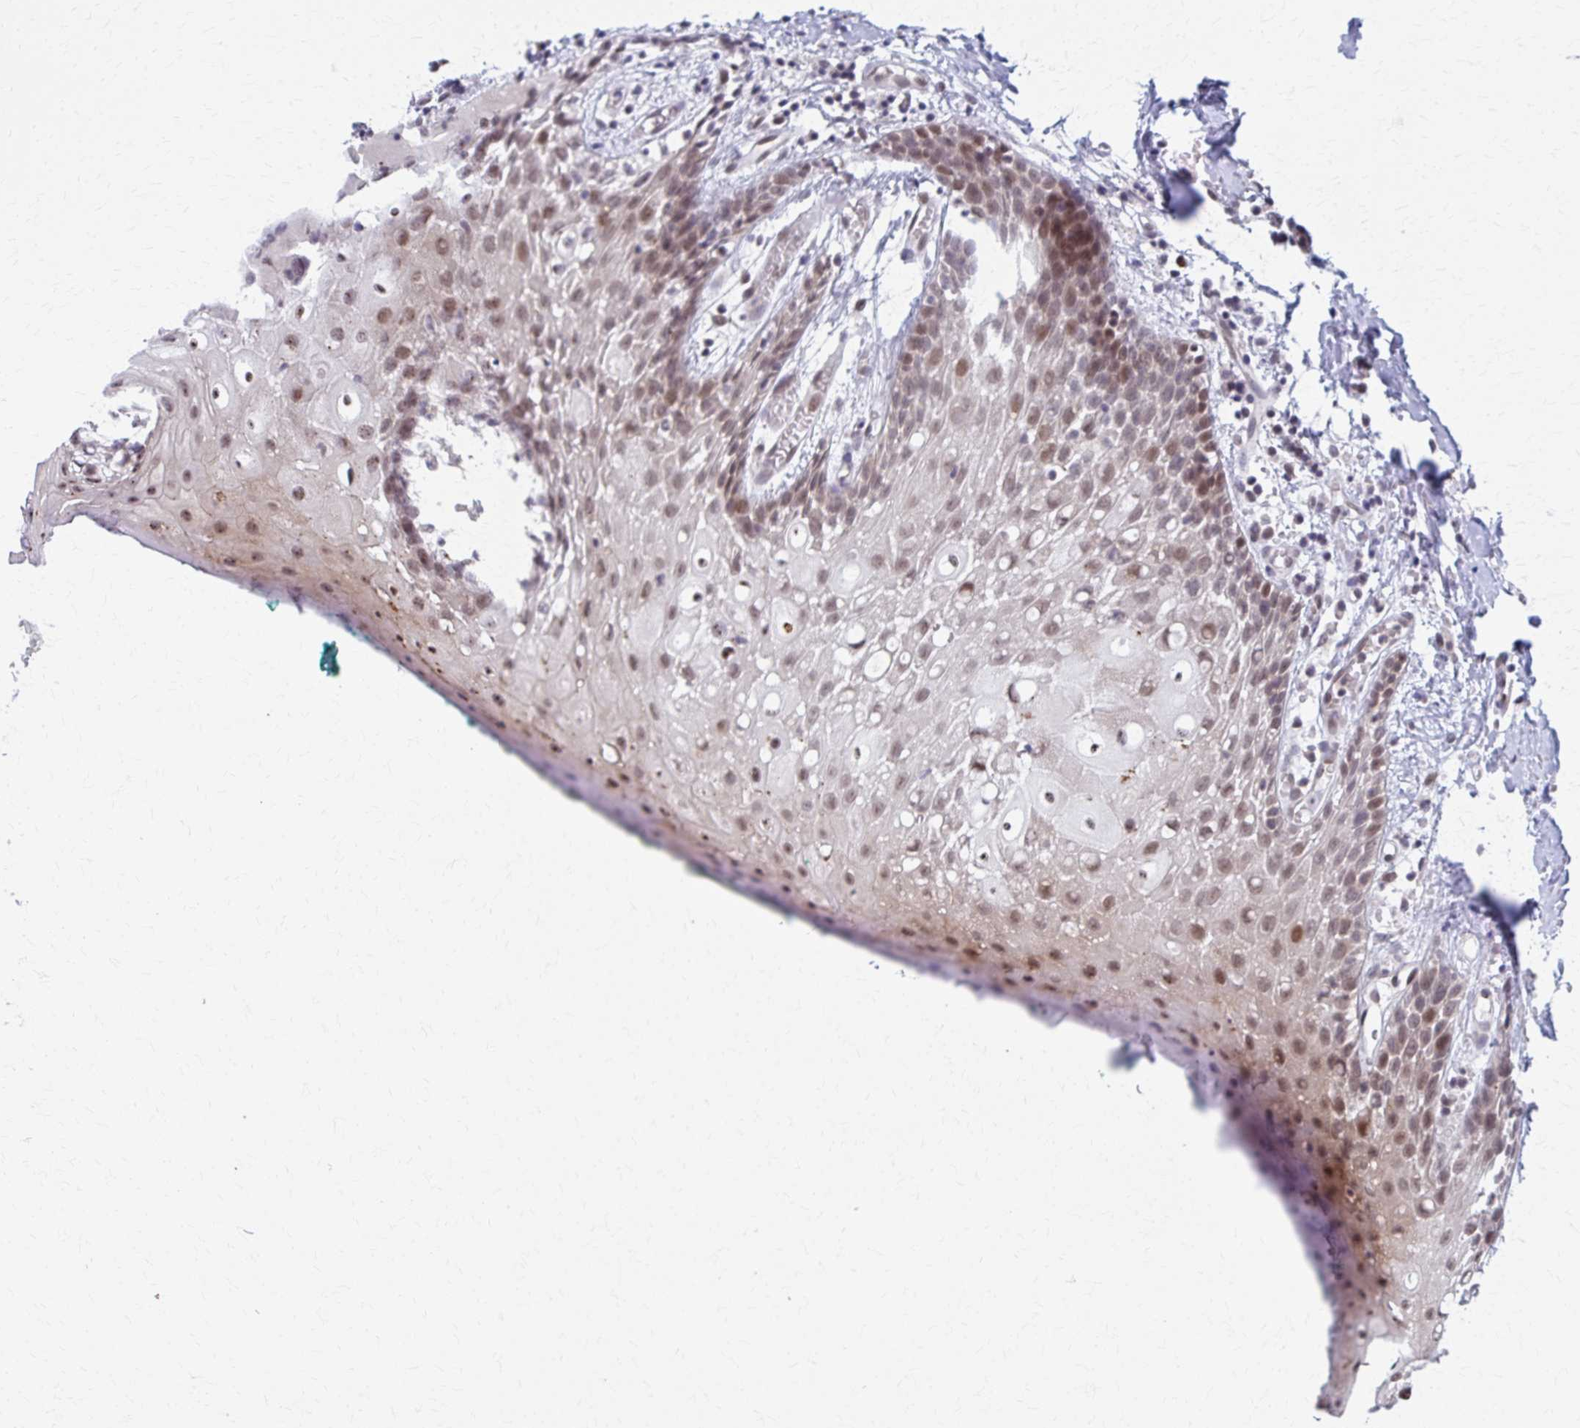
{"staining": {"intensity": "moderate", "quantity": "25%-75%", "location": "nuclear"}, "tissue": "oral mucosa", "cell_type": "Squamous epithelial cells", "image_type": "normal", "snomed": [{"axis": "morphology", "description": "Normal tissue, NOS"}, {"axis": "topography", "description": "Oral tissue"}, {"axis": "topography", "description": "Tounge, NOS"}], "caption": "Immunohistochemical staining of normal oral mucosa exhibits 25%-75% levels of moderate nuclear protein staining in about 25%-75% of squamous epithelial cells. (IHC, brightfield microscopy, high magnification).", "gene": "SETBP1", "patient": {"sex": "female", "age": 62}}